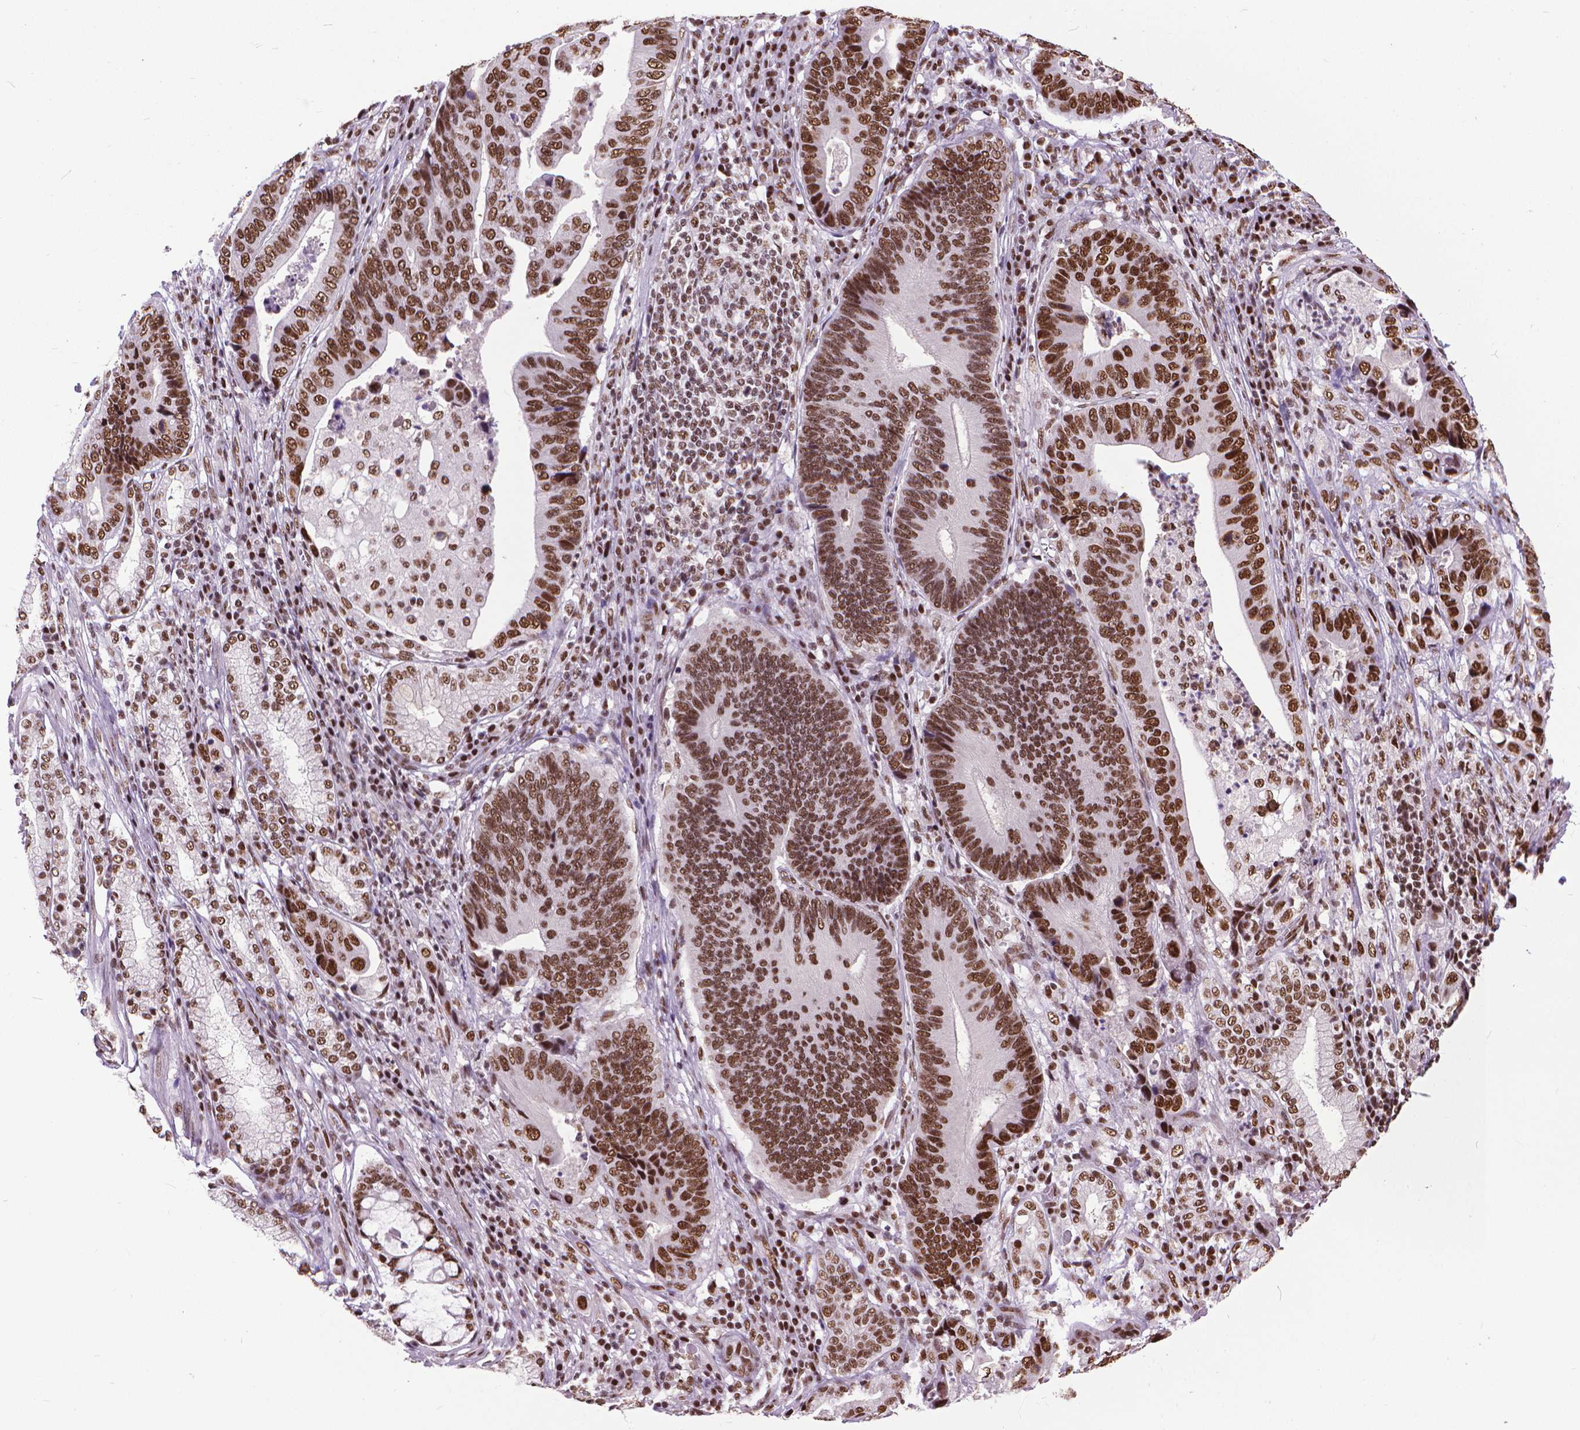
{"staining": {"intensity": "strong", "quantity": ">75%", "location": "nuclear"}, "tissue": "stomach cancer", "cell_type": "Tumor cells", "image_type": "cancer", "snomed": [{"axis": "morphology", "description": "Adenocarcinoma, NOS"}, {"axis": "topography", "description": "Stomach"}], "caption": "Human stomach cancer stained for a protein (brown) exhibits strong nuclear positive expression in about >75% of tumor cells.", "gene": "AKAP8", "patient": {"sex": "male", "age": 84}}